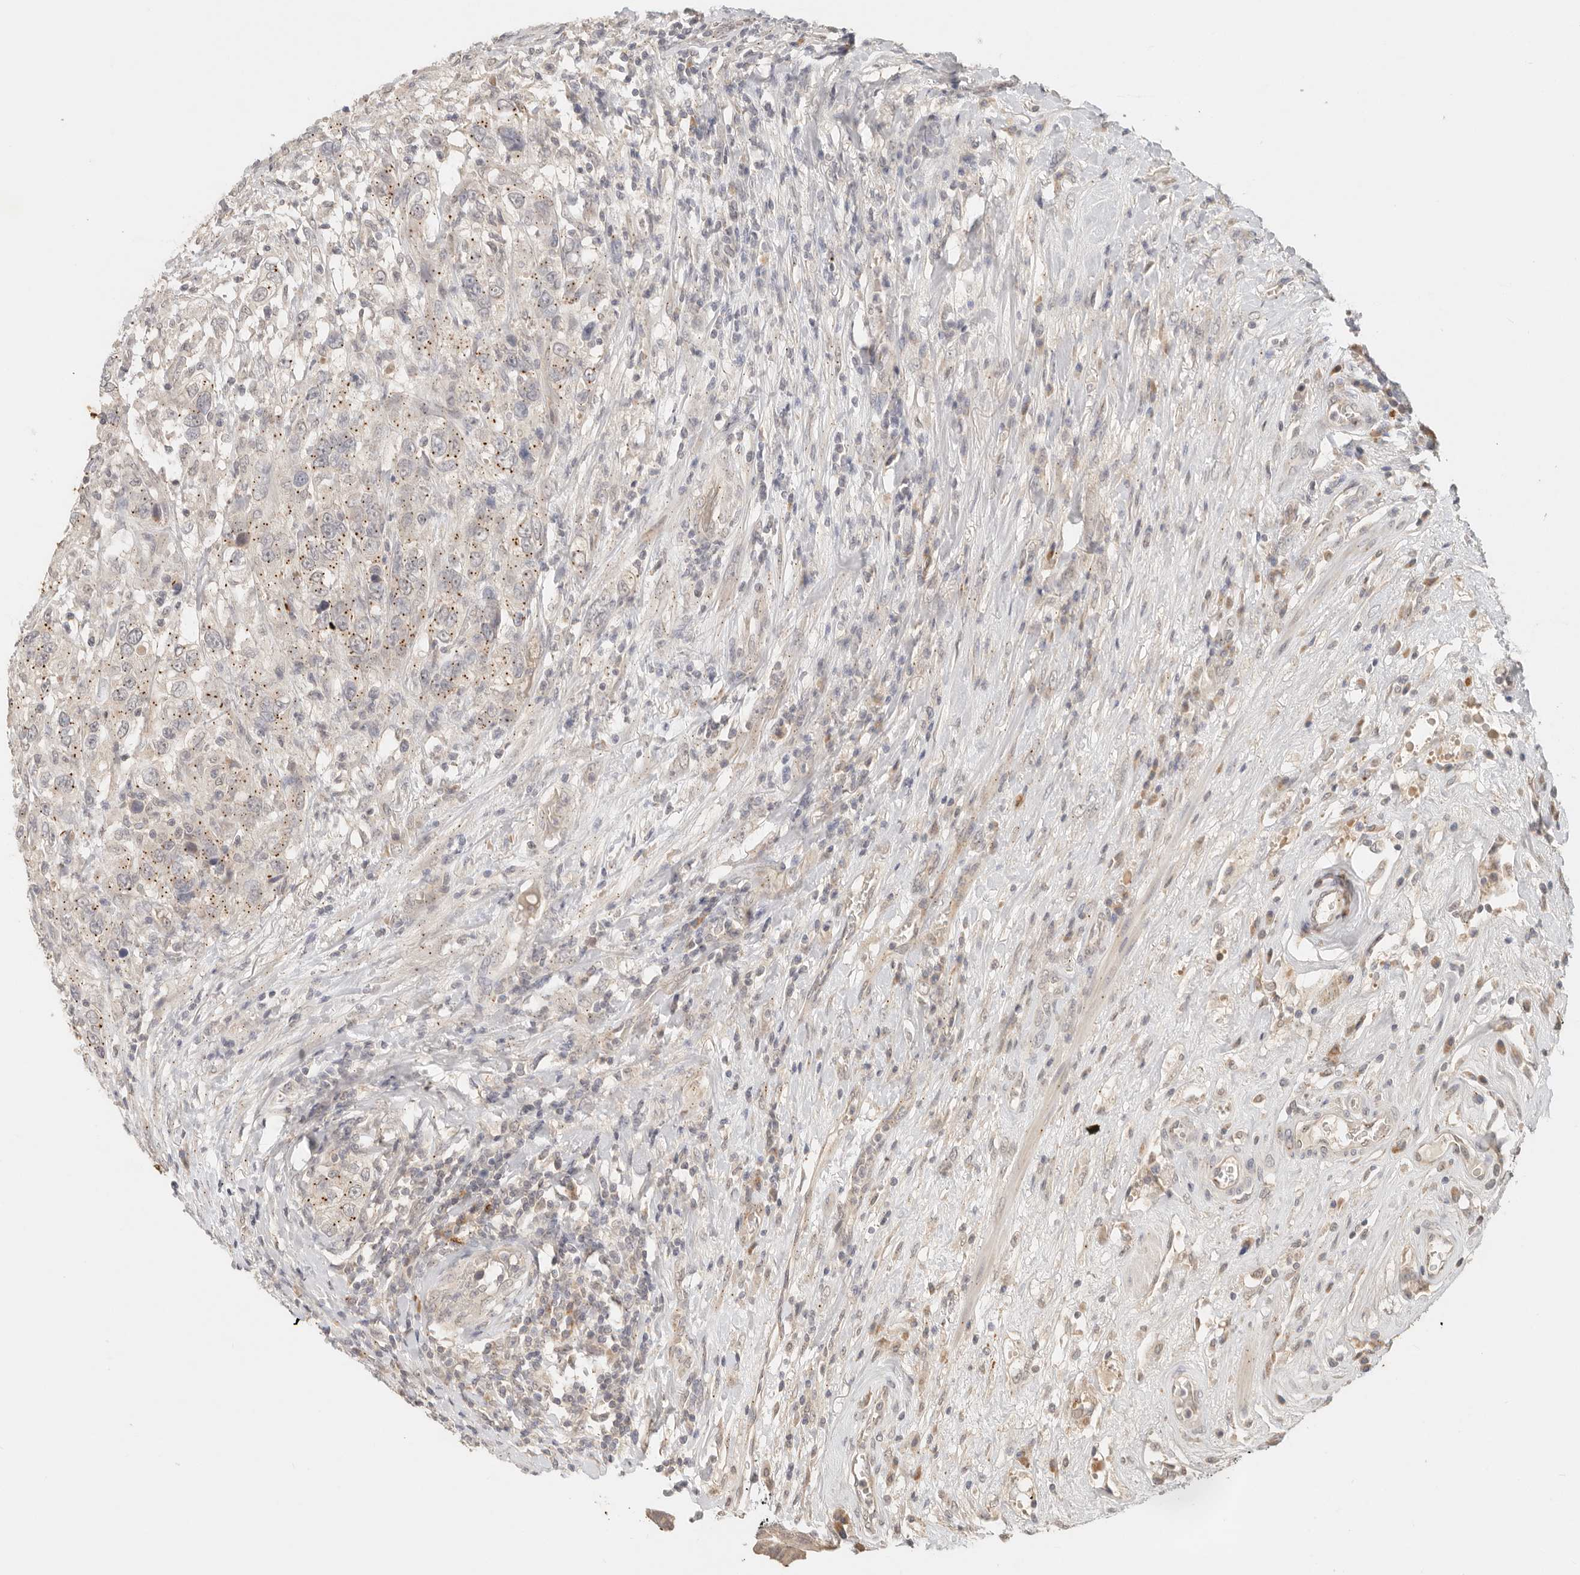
{"staining": {"intensity": "weak", "quantity": "25%-75%", "location": "cytoplasmic/membranous"}, "tissue": "urothelial cancer", "cell_type": "Tumor cells", "image_type": "cancer", "snomed": [{"axis": "morphology", "description": "Urothelial carcinoma, High grade"}, {"axis": "topography", "description": "Urinary bladder"}], "caption": "Immunohistochemical staining of urothelial carcinoma (high-grade) demonstrates low levels of weak cytoplasmic/membranous protein expression in about 25%-75% of tumor cells.", "gene": "LMO4", "patient": {"sex": "female", "age": 80}}